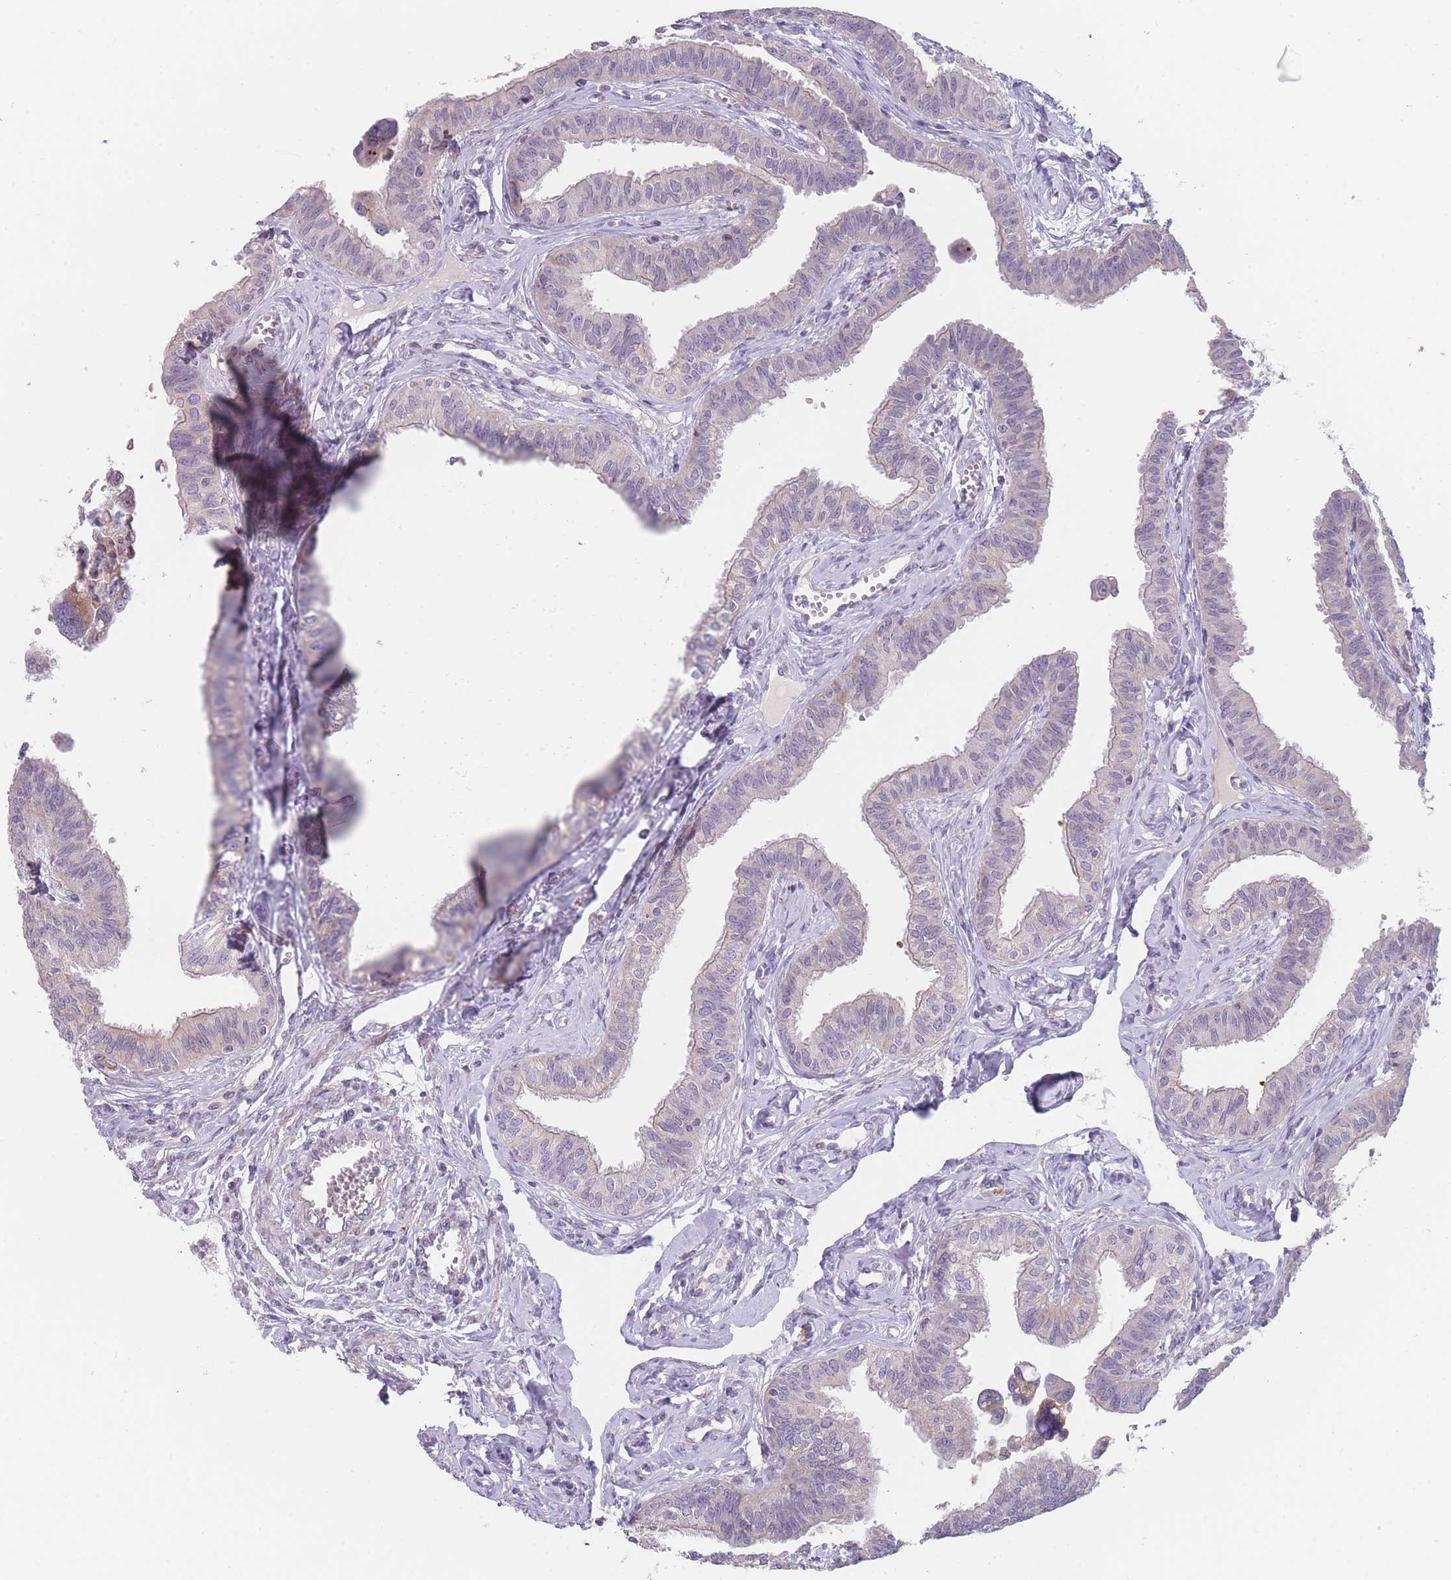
{"staining": {"intensity": "negative", "quantity": "none", "location": "none"}, "tissue": "fallopian tube", "cell_type": "Glandular cells", "image_type": "normal", "snomed": [{"axis": "morphology", "description": "Normal tissue, NOS"}, {"axis": "morphology", "description": "Carcinoma, NOS"}, {"axis": "topography", "description": "Fallopian tube"}, {"axis": "topography", "description": "Ovary"}], "caption": "IHC micrograph of benign fallopian tube: human fallopian tube stained with DAB shows no significant protein staining in glandular cells.", "gene": "SMPD4", "patient": {"sex": "female", "age": 59}}